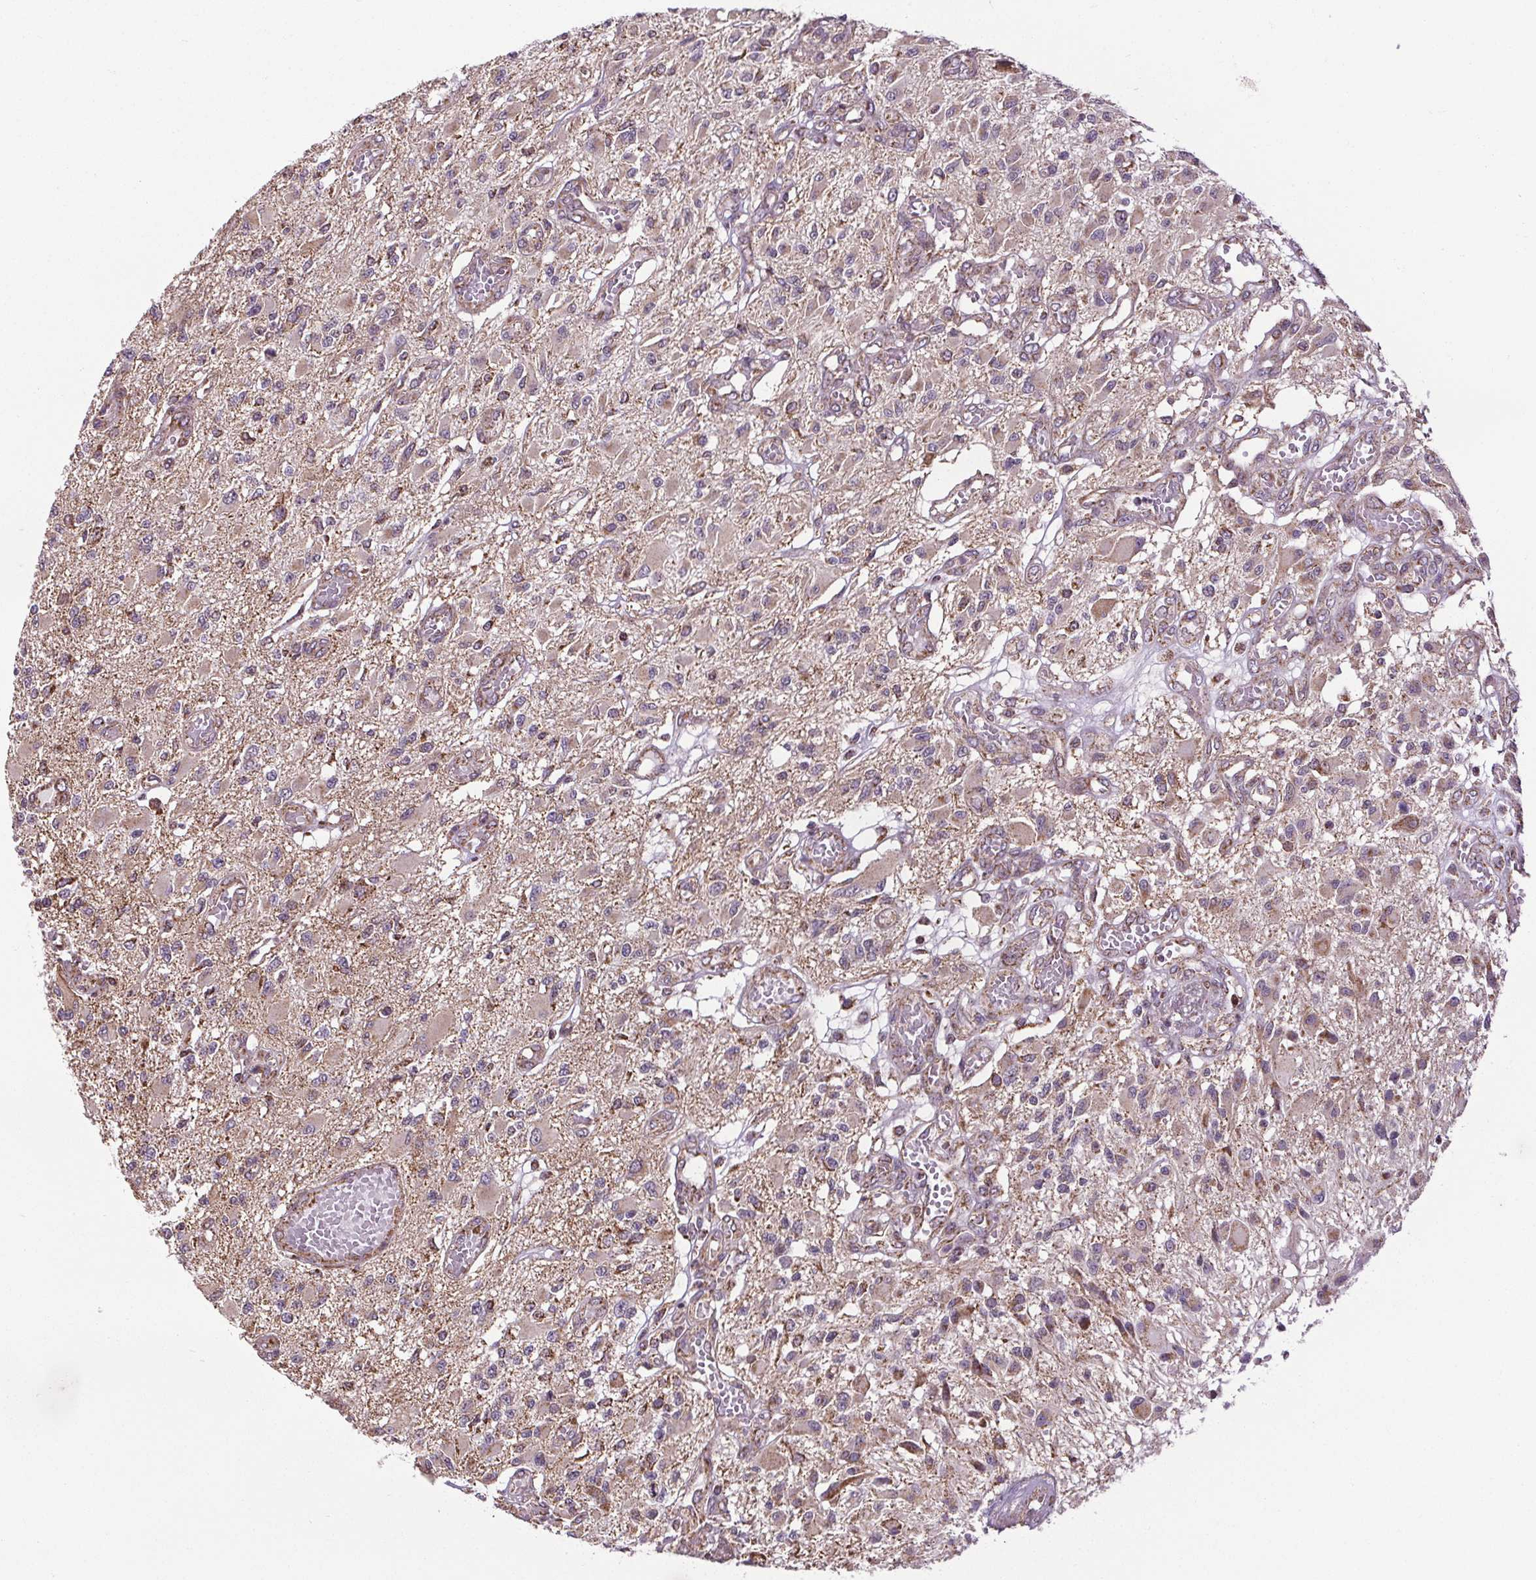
{"staining": {"intensity": "moderate", "quantity": "<25%", "location": "cytoplasmic/membranous"}, "tissue": "glioma", "cell_type": "Tumor cells", "image_type": "cancer", "snomed": [{"axis": "morphology", "description": "Glioma, malignant, High grade"}, {"axis": "topography", "description": "Brain"}], "caption": "Immunohistochemical staining of glioma reveals moderate cytoplasmic/membranous protein staining in about <25% of tumor cells.", "gene": "ZNF548", "patient": {"sex": "female", "age": 63}}